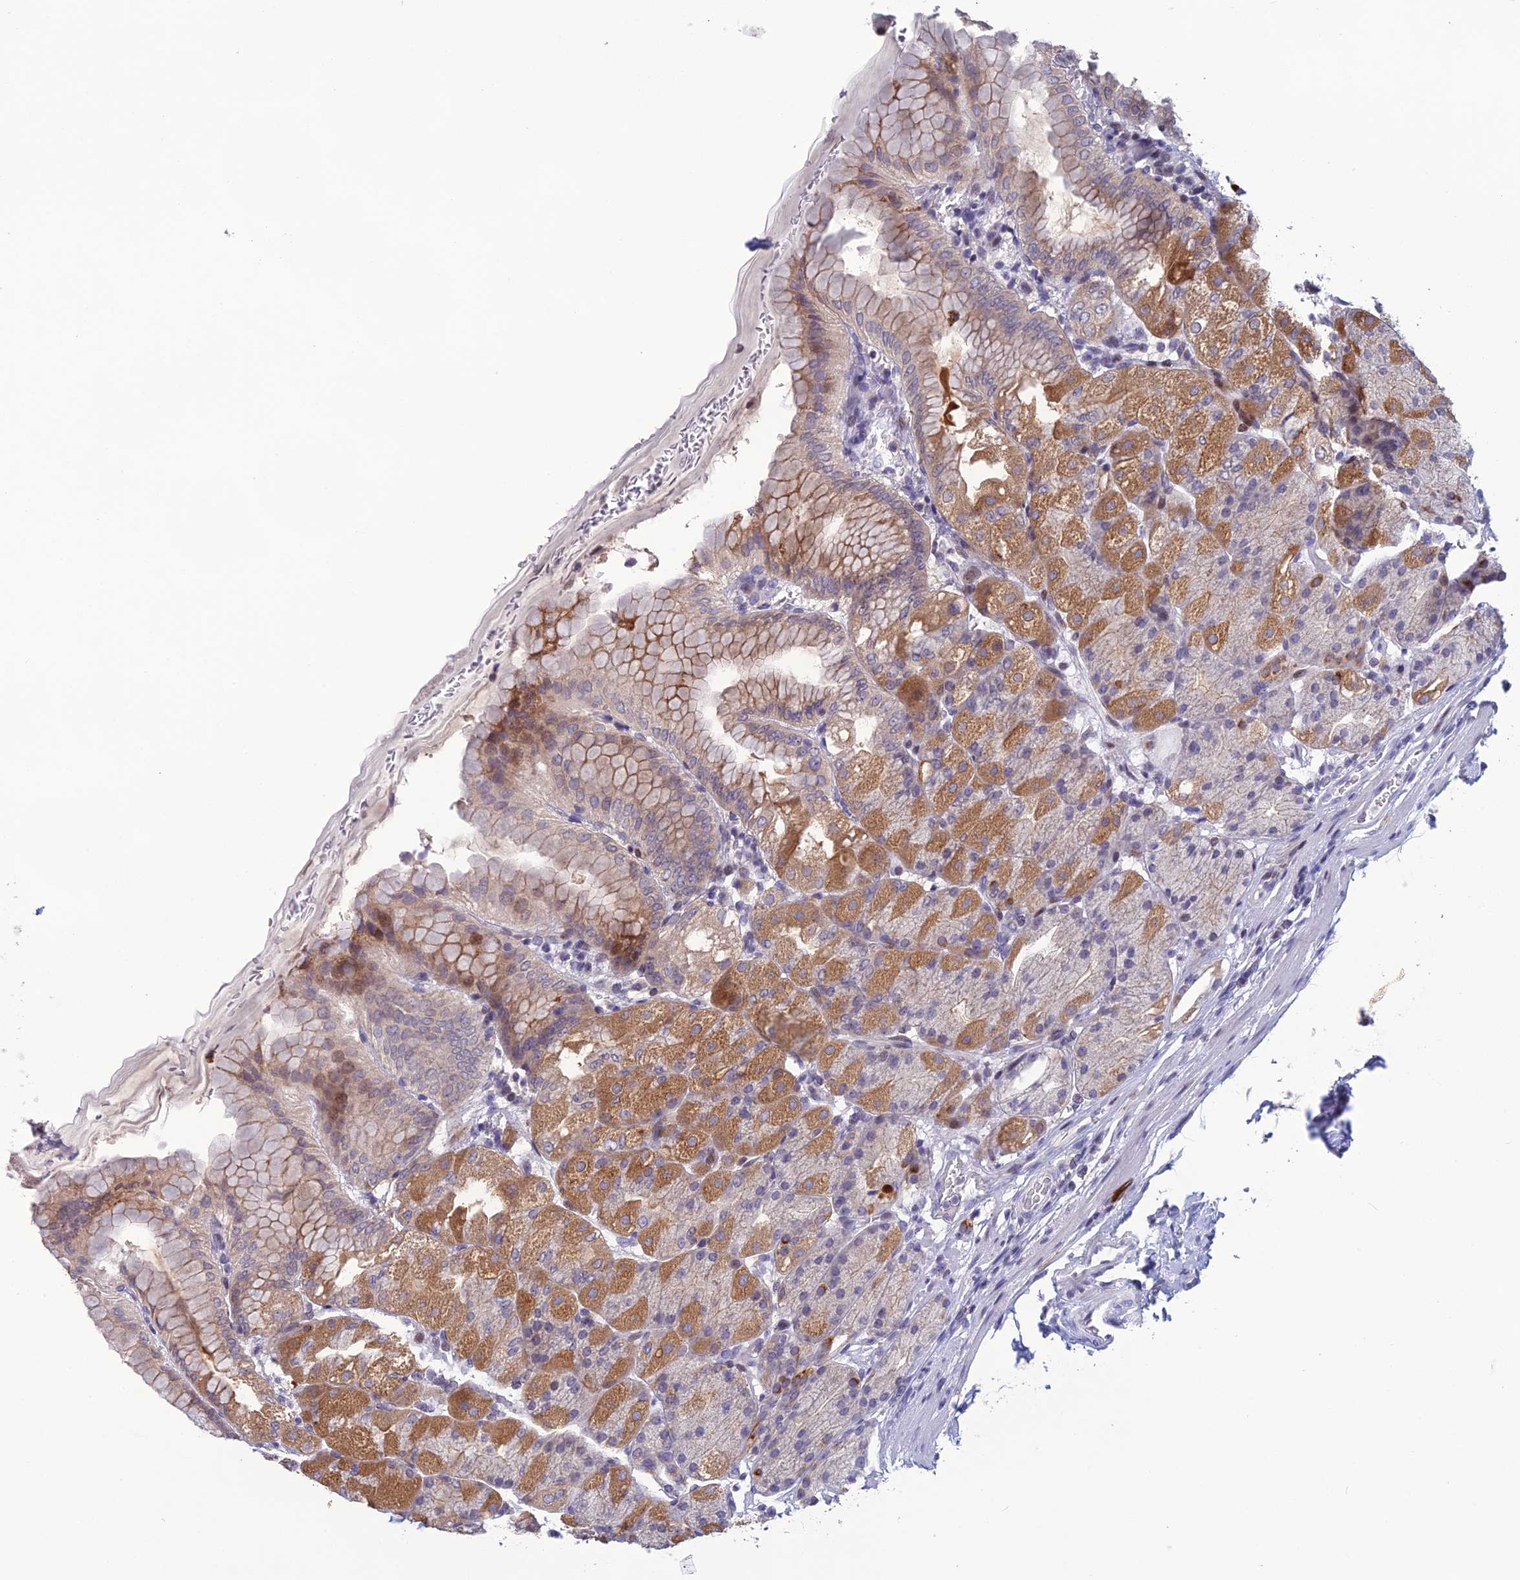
{"staining": {"intensity": "moderate", "quantity": "25%-75%", "location": "cytoplasmic/membranous"}, "tissue": "stomach", "cell_type": "Glandular cells", "image_type": "normal", "snomed": [{"axis": "morphology", "description": "Normal tissue, NOS"}, {"axis": "topography", "description": "Stomach, upper"}, {"axis": "topography", "description": "Stomach, lower"}], "caption": "High-power microscopy captured an immunohistochemistry (IHC) micrograph of normal stomach, revealing moderate cytoplasmic/membranous positivity in about 25%-75% of glandular cells.", "gene": "TMEM134", "patient": {"sex": "male", "age": 62}}